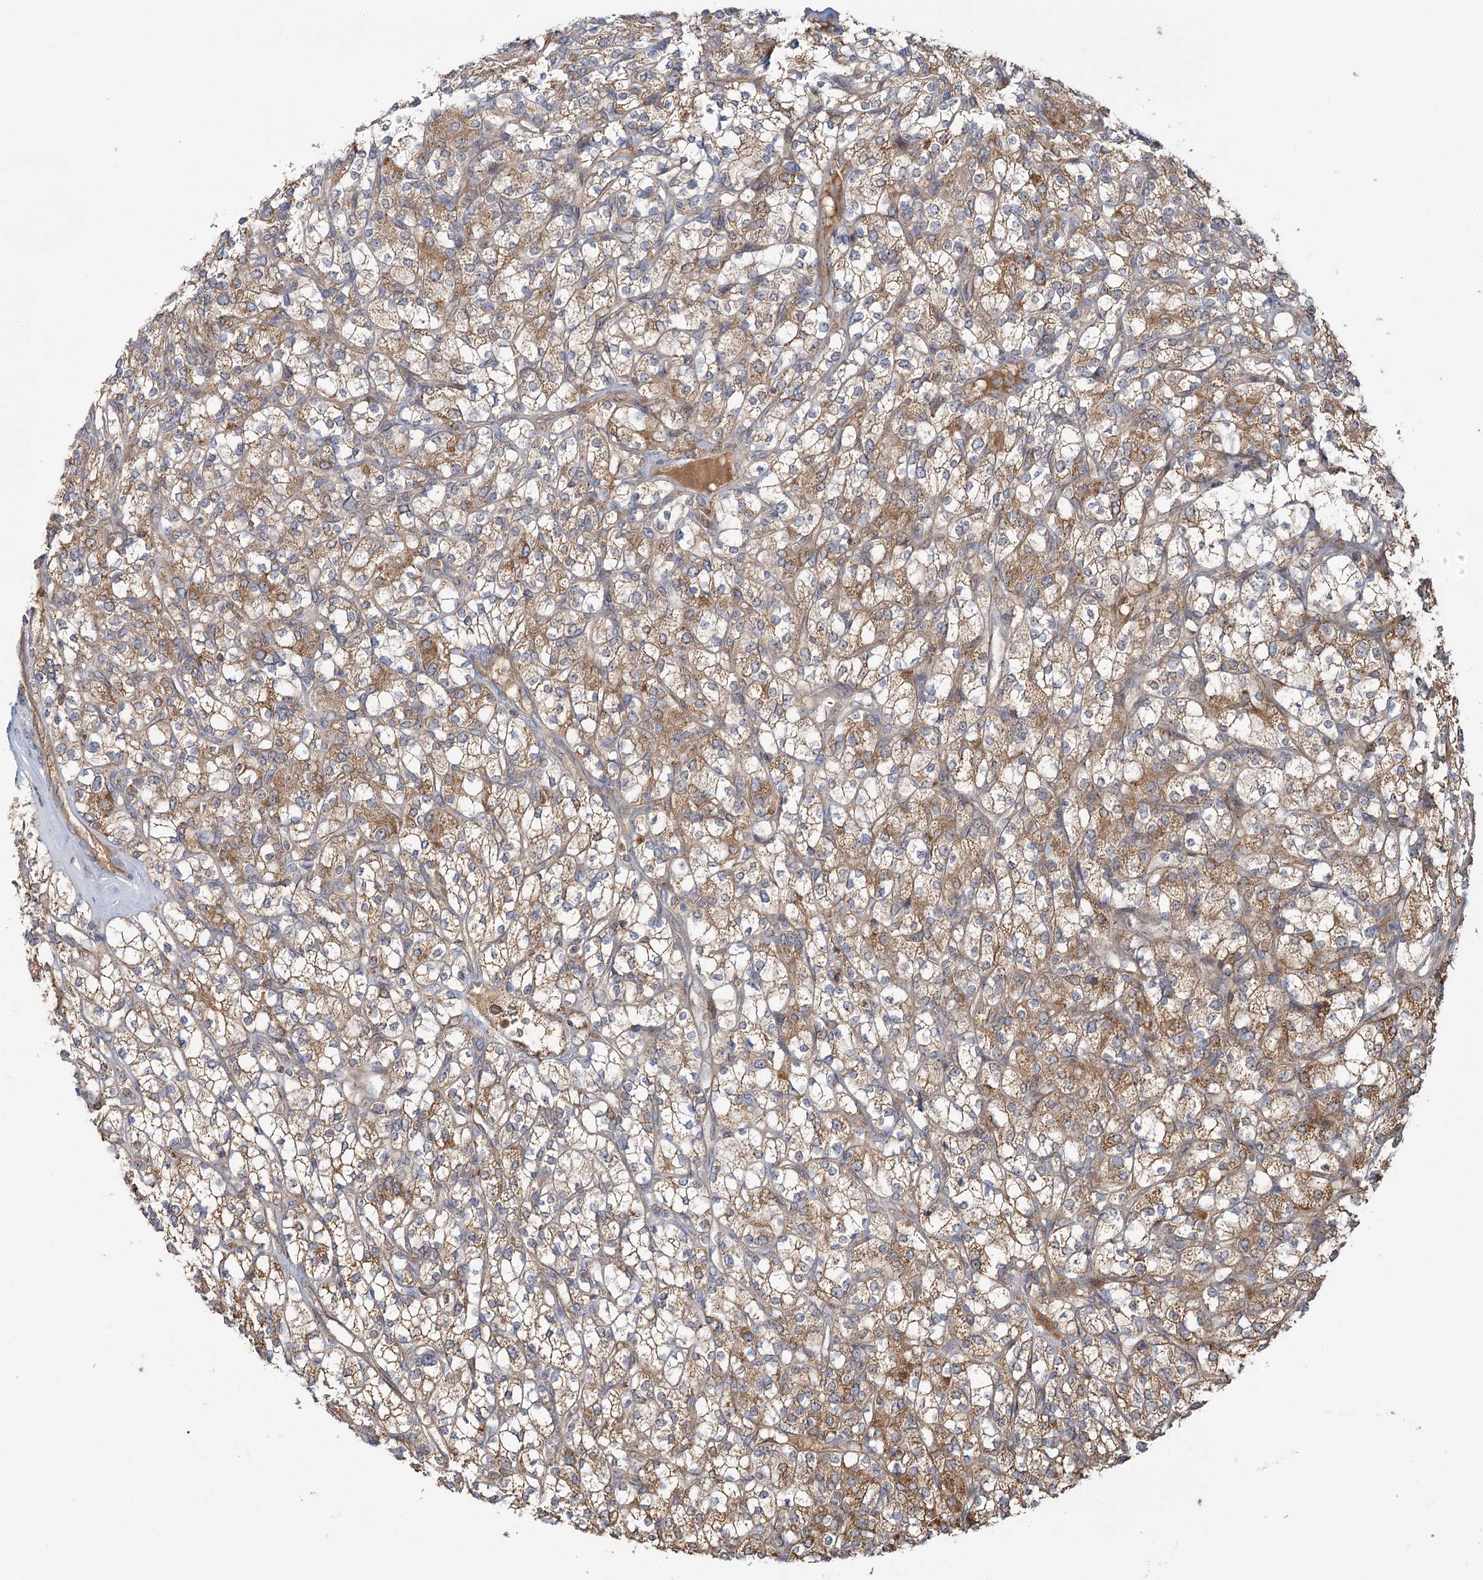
{"staining": {"intensity": "moderate", "quantity": ">75%", "location": "cytoplasmic/membranous"}, "tissue": "renal cancer", "cell_type": "Tumor cells", "image_type": "cancer", "snomed": [{"axis": "morphology", "description": "Adenocarcinoma, NOS"}, {"axis": "topography", "description": "Kidney"}], "caption": "High-magnification brightfield microscopy of renal adenocarcinoma stained with DAB (brown) and counterstained with hematoxylin (blue). tumor cells exhibit moderate cytoplasmic/membranous expression is identified in about>75% of cells.", "gene": "RAPGEF6", "patient": {"sex": "male", "age": 77}}